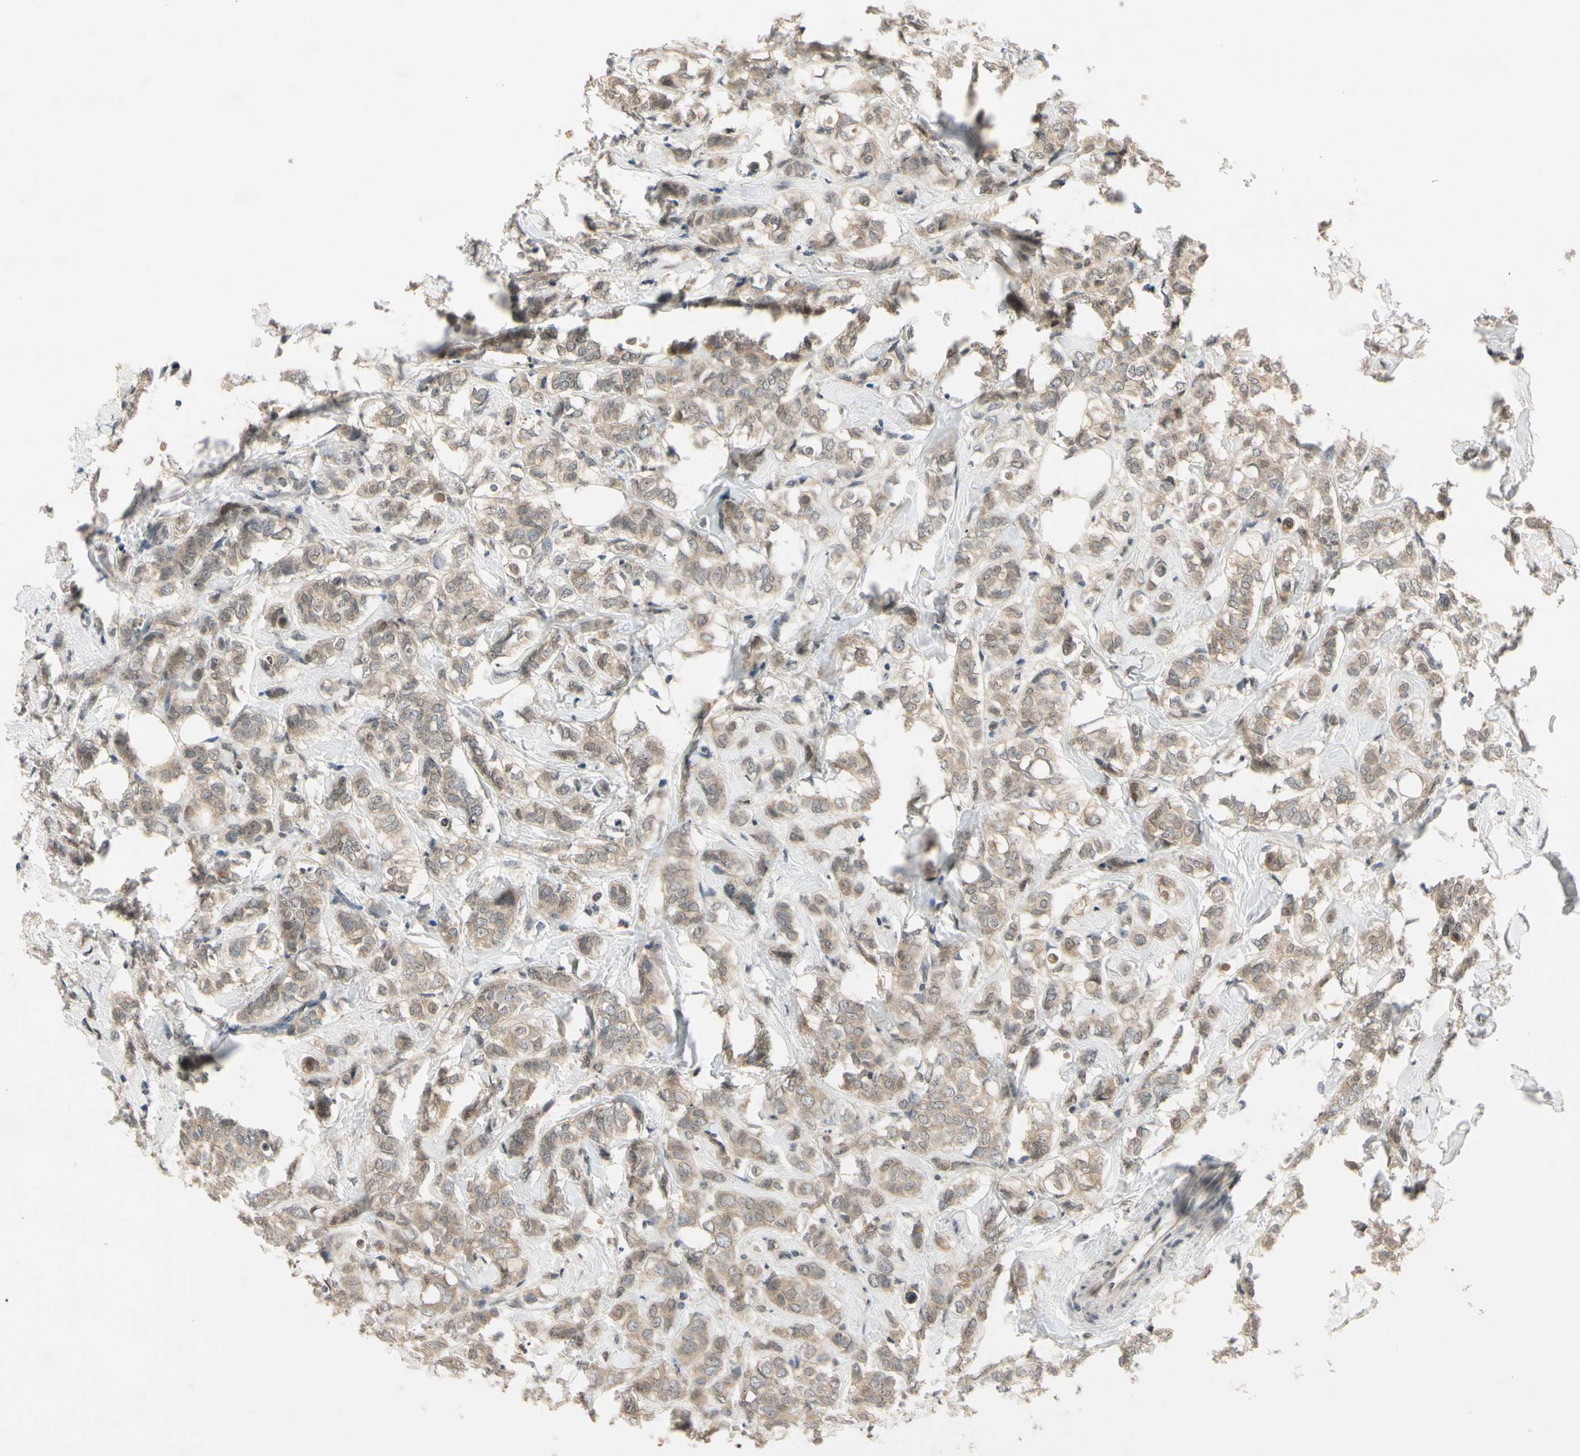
{"staining": {"intensity": "moderate", "quantity": ">75%", "location": "cytoplasmic/membranous,nuclear"}, "tissue": "breast cancer", "cell_type": "Tumor cells", "image_type": "cancer", "snomed": [{"axis": "morphology", "description": "Lobular carcinoma"}, {"axis": "topography", "description": "Breast"}], "caption": "Breast cancer was stained to show a protein in brown. There is medium levels of moderate cytoplasmic/membranous and nuclear staining in approximately >75% of tumor cells.", "gene": "RIOX2", "patient": {"sex": "female", "age": 60}}